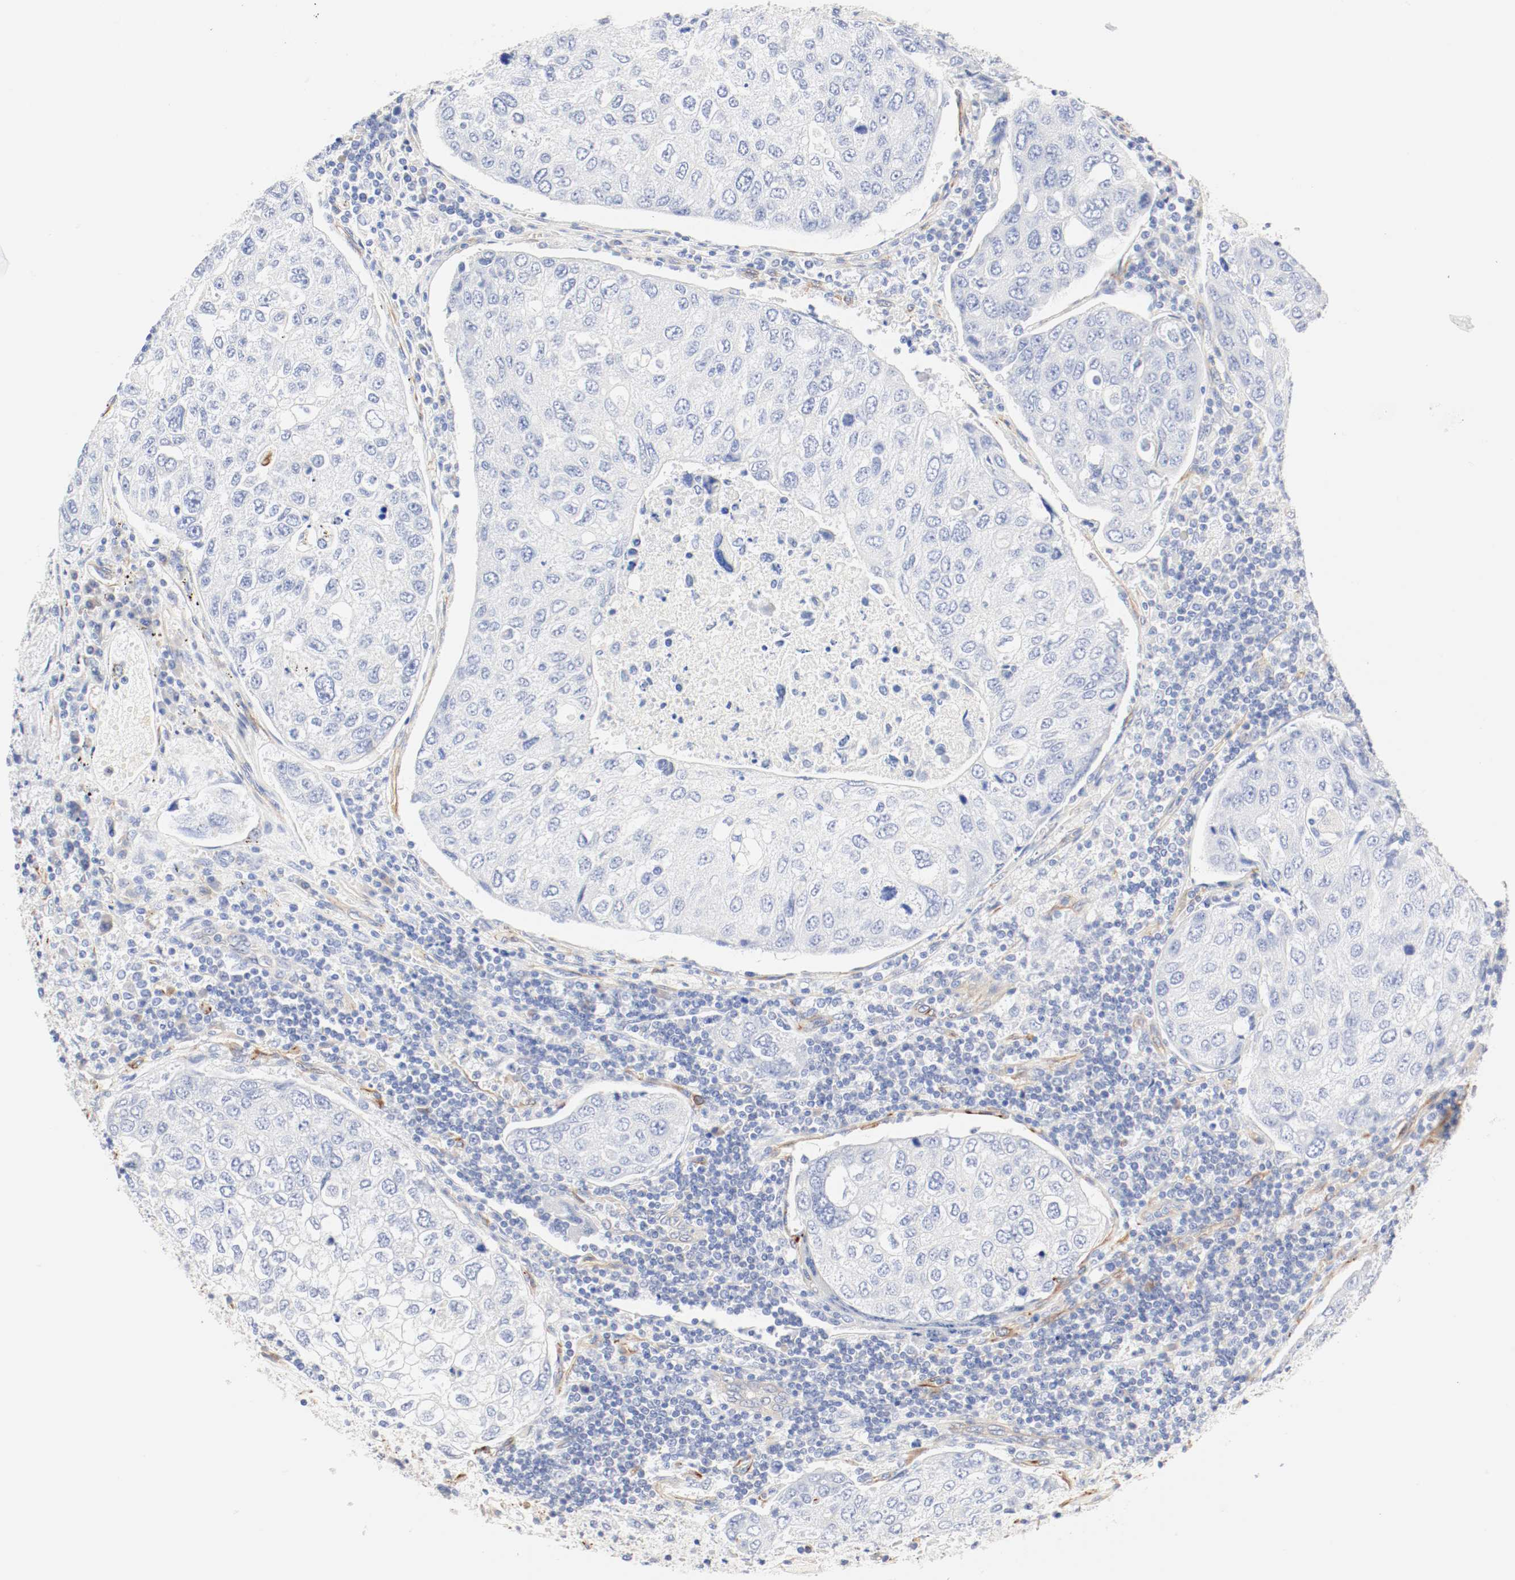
{"staining": {"intensity": "negative", "quantity": "none", "location": "none"}, "tissue": "urothelial cancer", "cell_type": "Tumor cells", "image_type": "cancer", "snomed": [{"axis": "morphology", "description": "Urothelial carcinoma, High grade"}, {"axis": "topography", "description": "Lymph node"}, {"axis": "topography", "description": "Urinary bladder"}], "caption": "Human high-grade urothelial carcinoma stained for a protein using immunohistochemistry (IHC) displays no expression in tumor cells.", "gene": "GIT1", "patient": {"sex": "male", "age": 51}}